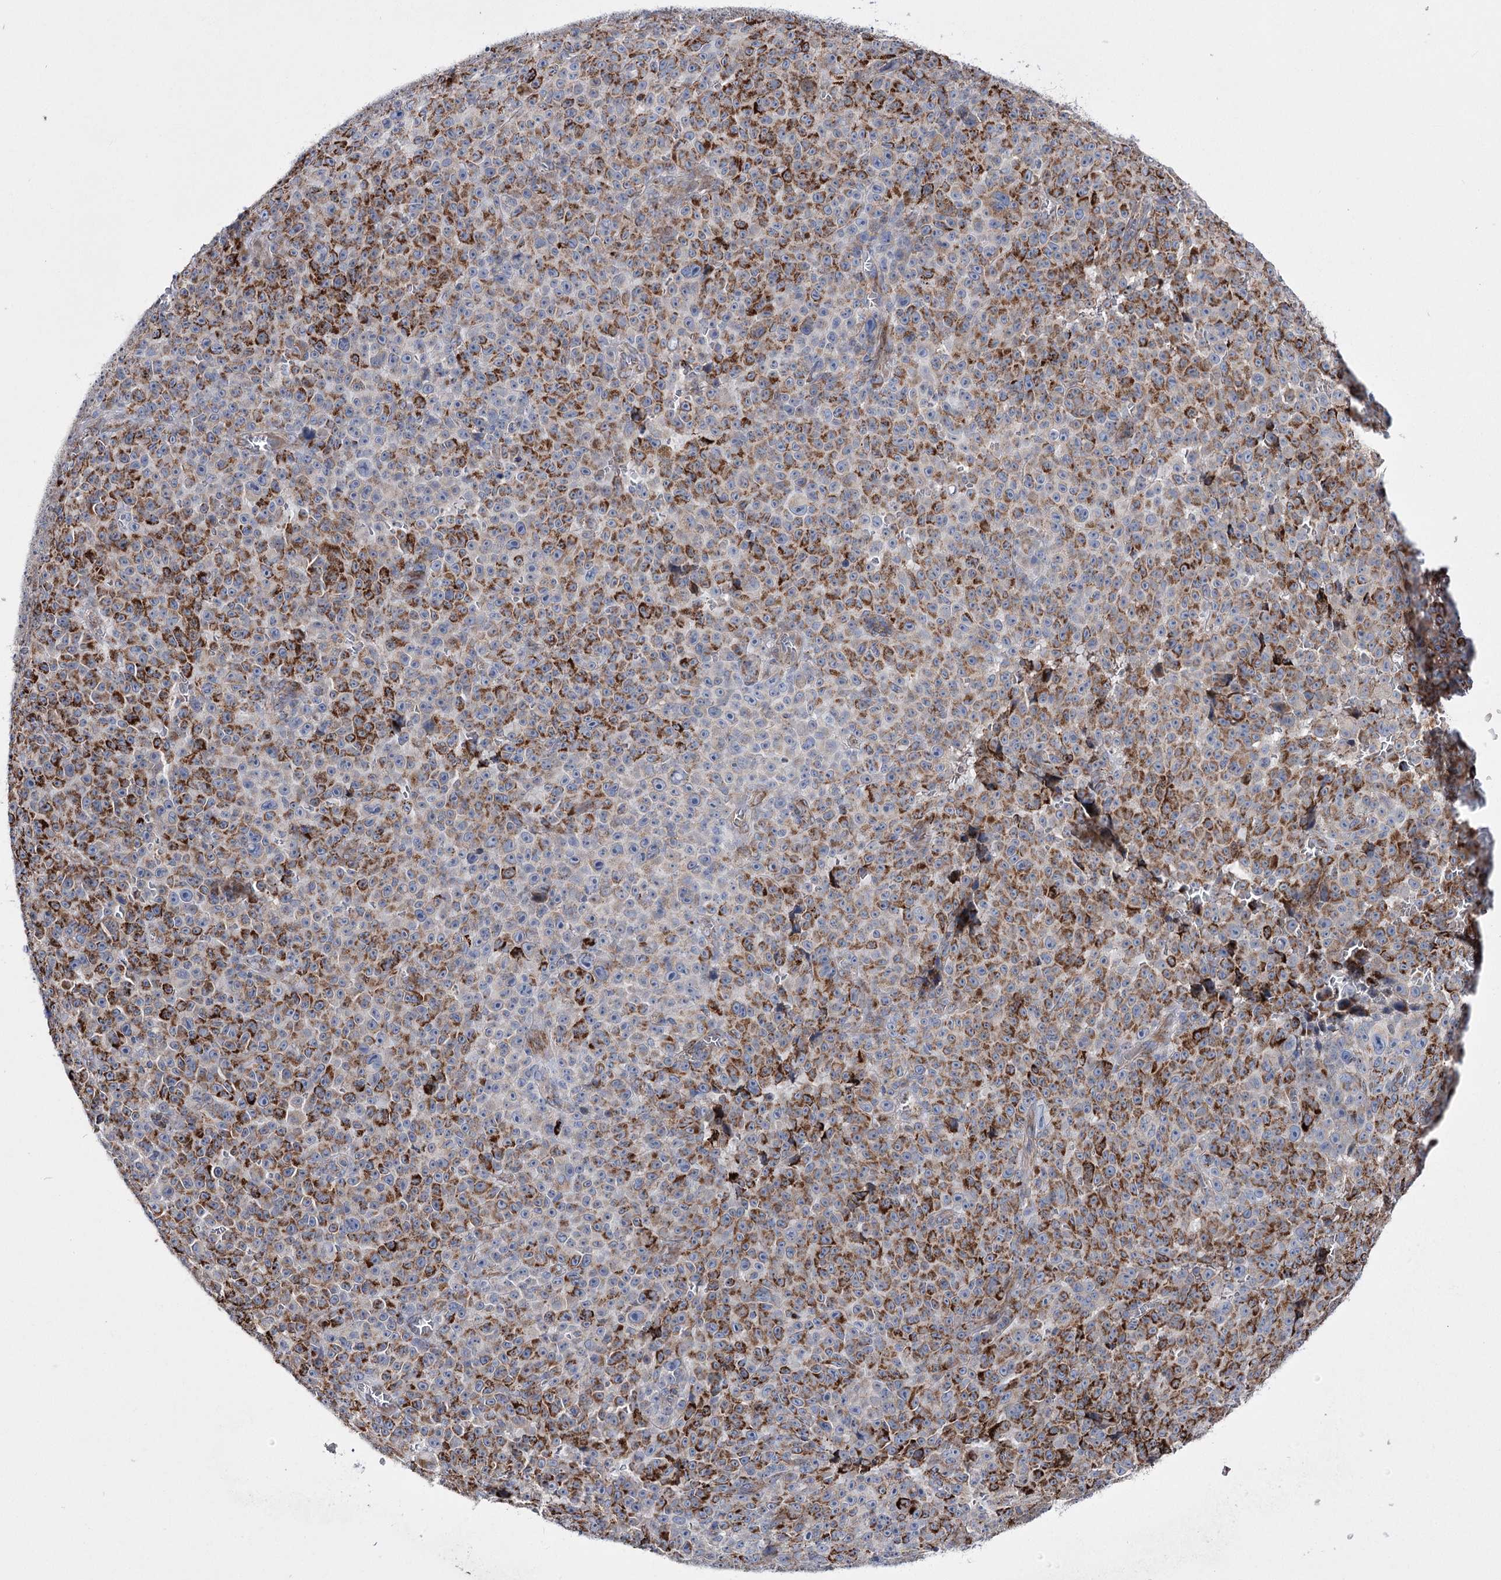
{"staining": {"intensity": "moderate", "quantity": ">75%", "location": "cytoplasmic/membranous"}, "tissue": "melanoma", "cell_type": "Tumor cells", "image_type": "cancer", "snomed": [{"axis": "morphology", "description": "Malignant melanoma, NOS"}, {"axis": "topography", "description": "Skin"}], "caption": "Tumor cells reveal moderate cytoplasmic/membranous staining in about >75% of cells in melanoma.", "gene": "OSBPL5", "patient": {"sex": "female", "age": 82}}